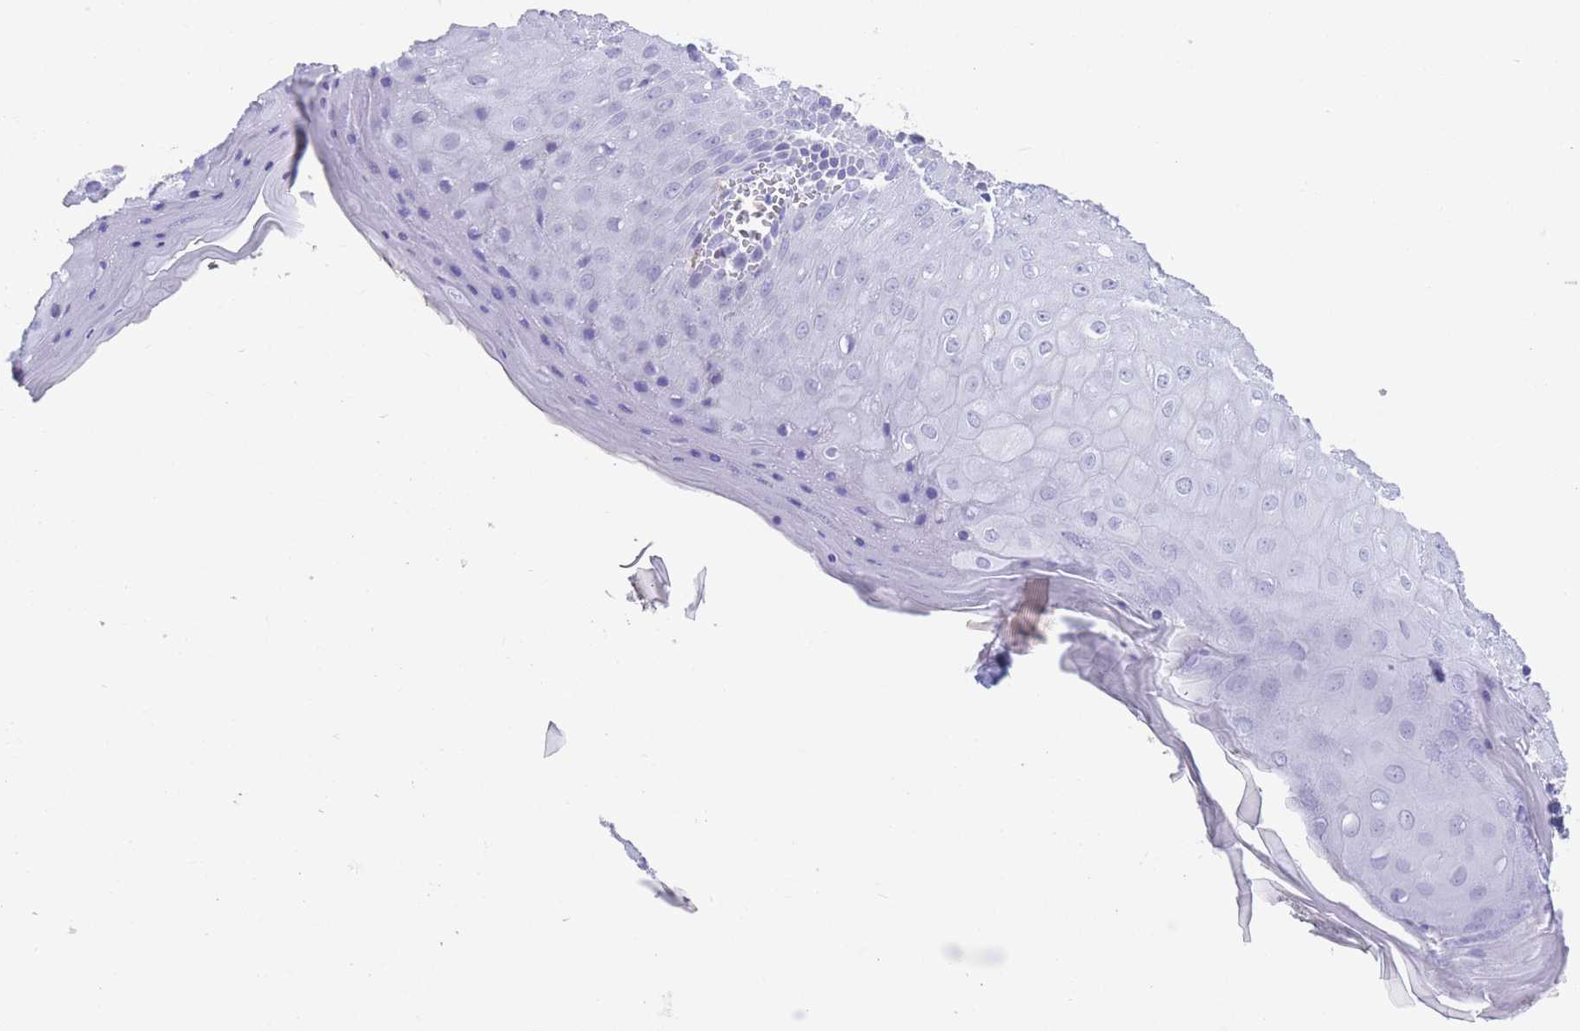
{"staining": {"intensity": "negative", "quantity": "none", "location": "none"}, "tissue": "skin", "cell_type": "Epidermal cells", "image_type": "normal", "snomed": [{"axis": "morphology", "description": "Normal tissue, NOS"}, {"axis": "topography", "description": "Anal"}], "caption": "Epidermal cells are negative for protein expression in unremarkable human skin. (Brightfield microscopy of DAB immunohistochemistry at high magnification).", "gene": "DPYD", "patient": {"sex": "male", "age": 80}}